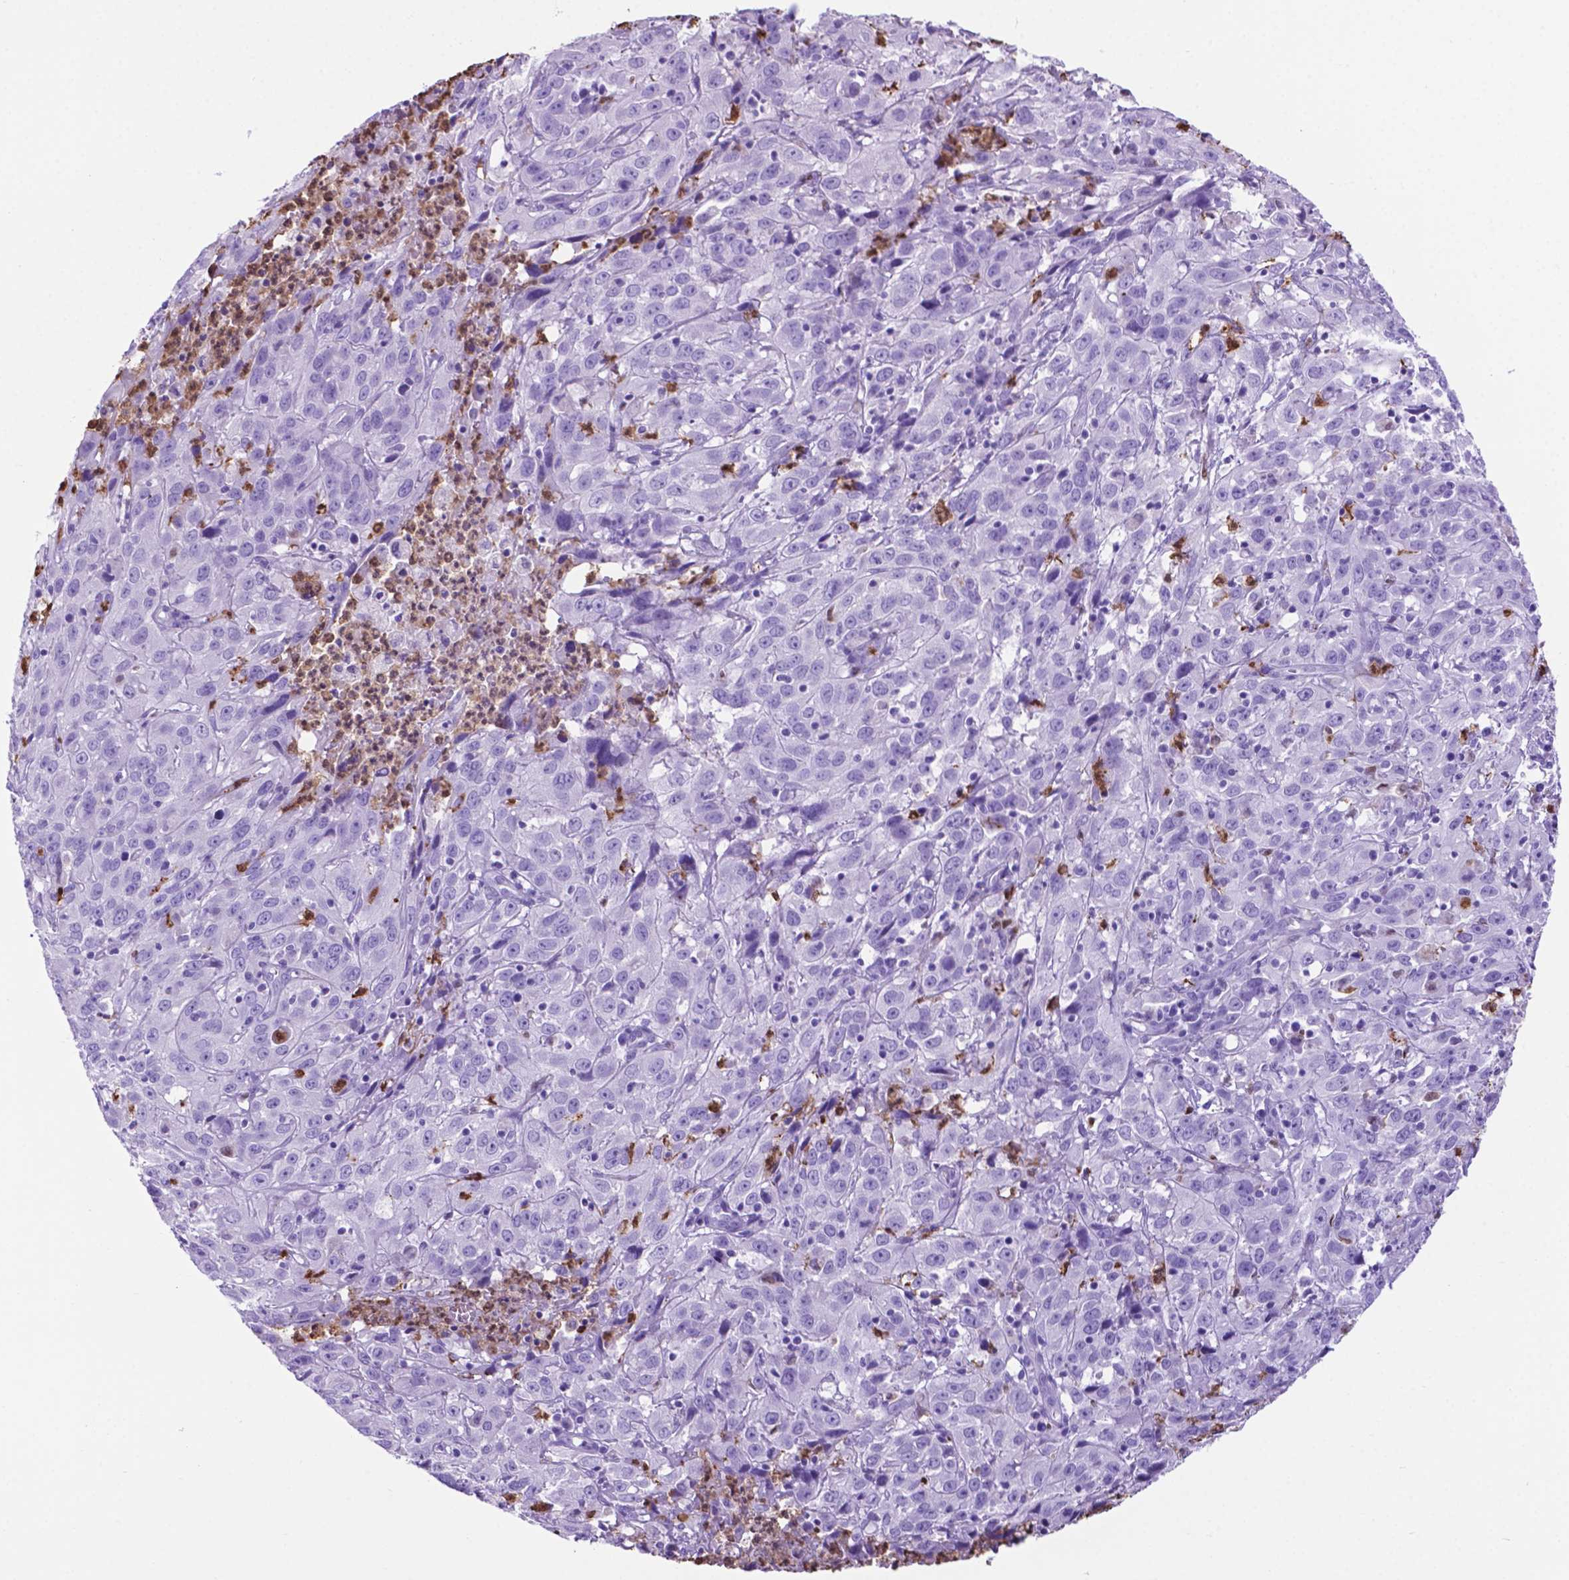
{"staining": {"intensity": "negative", "quantity": "none", "location": "none"}, "tissue": "cervical cancer", "cell_type": "Tumor cells", "image_type": "cancer", "snomed": [{"axis": "morphology", "description": "Squamous cell carcinoma, NOS"}, {"axis": "topography", "description": "Cervix"}], "caption": "An image of human cervical cancer (squamous cell carcinoma) is negative for staining in tumor cells.", "gene": "LZTR1", "patient": {"sex": "female", "age": 32}}